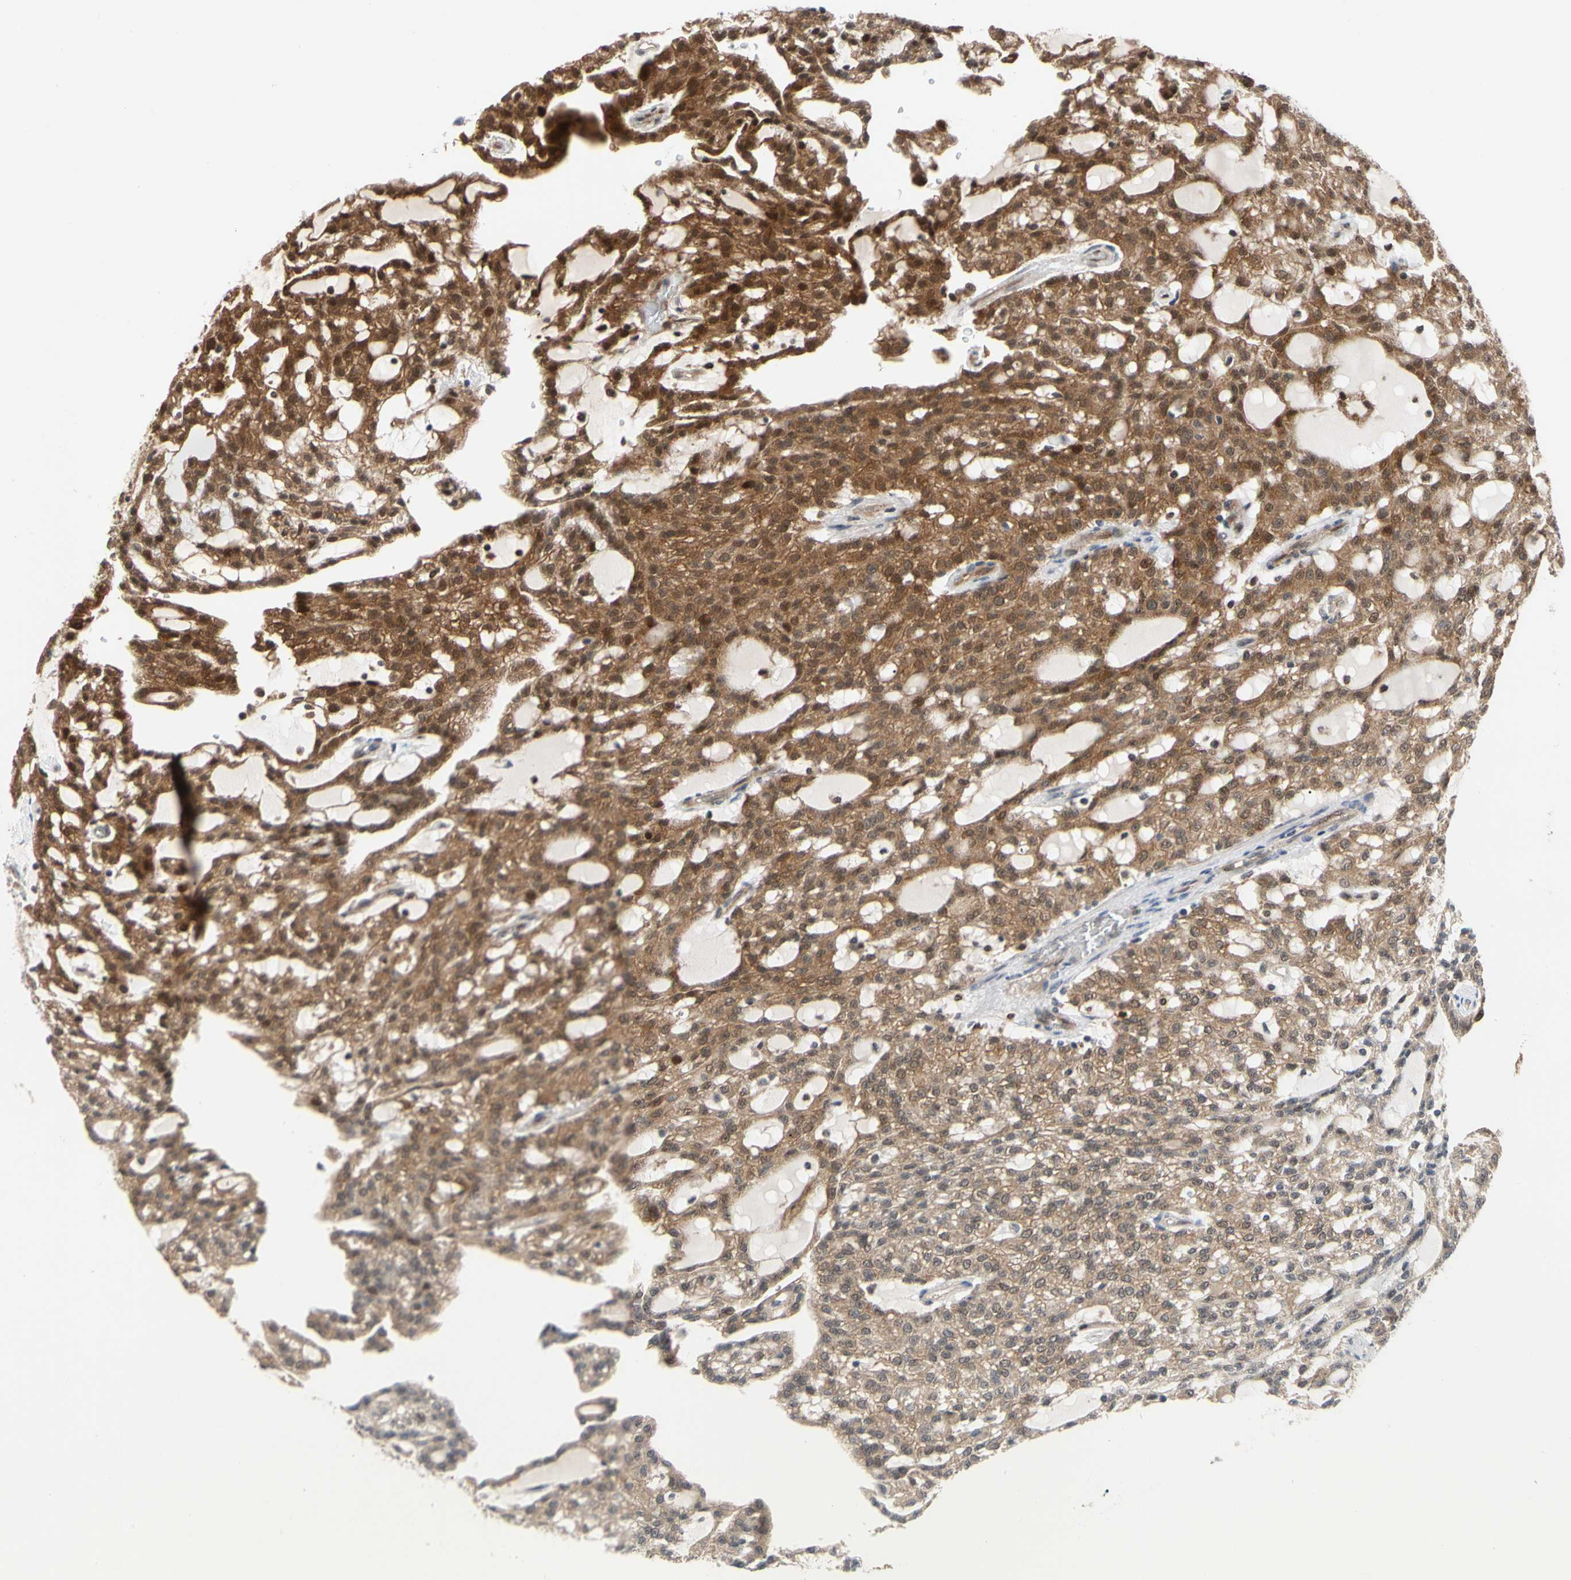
{"staining": {"intensity": "moderate", "quantity": ">75%", "location": "cytoplasmic/membranous"}, "tissue": "renal cancer", "cell_type": "Tumor cells", "image_type": "cancer", "snomed": [{"axis": "morphology", "description": "Adenocarcinoma, NOS"}, {"axis": "topography", "description": "Kidney"}], "caption": "Renal cancer was stained to show a protein in brown. There is medium levels of moderate cytoplasmic/membranous staining in about >75% of tumor cells. (DAB IHC with brightfield microscopy, high magnification).", "gene": "CDK5", "patient": {"sex": "male", "age": 63}}